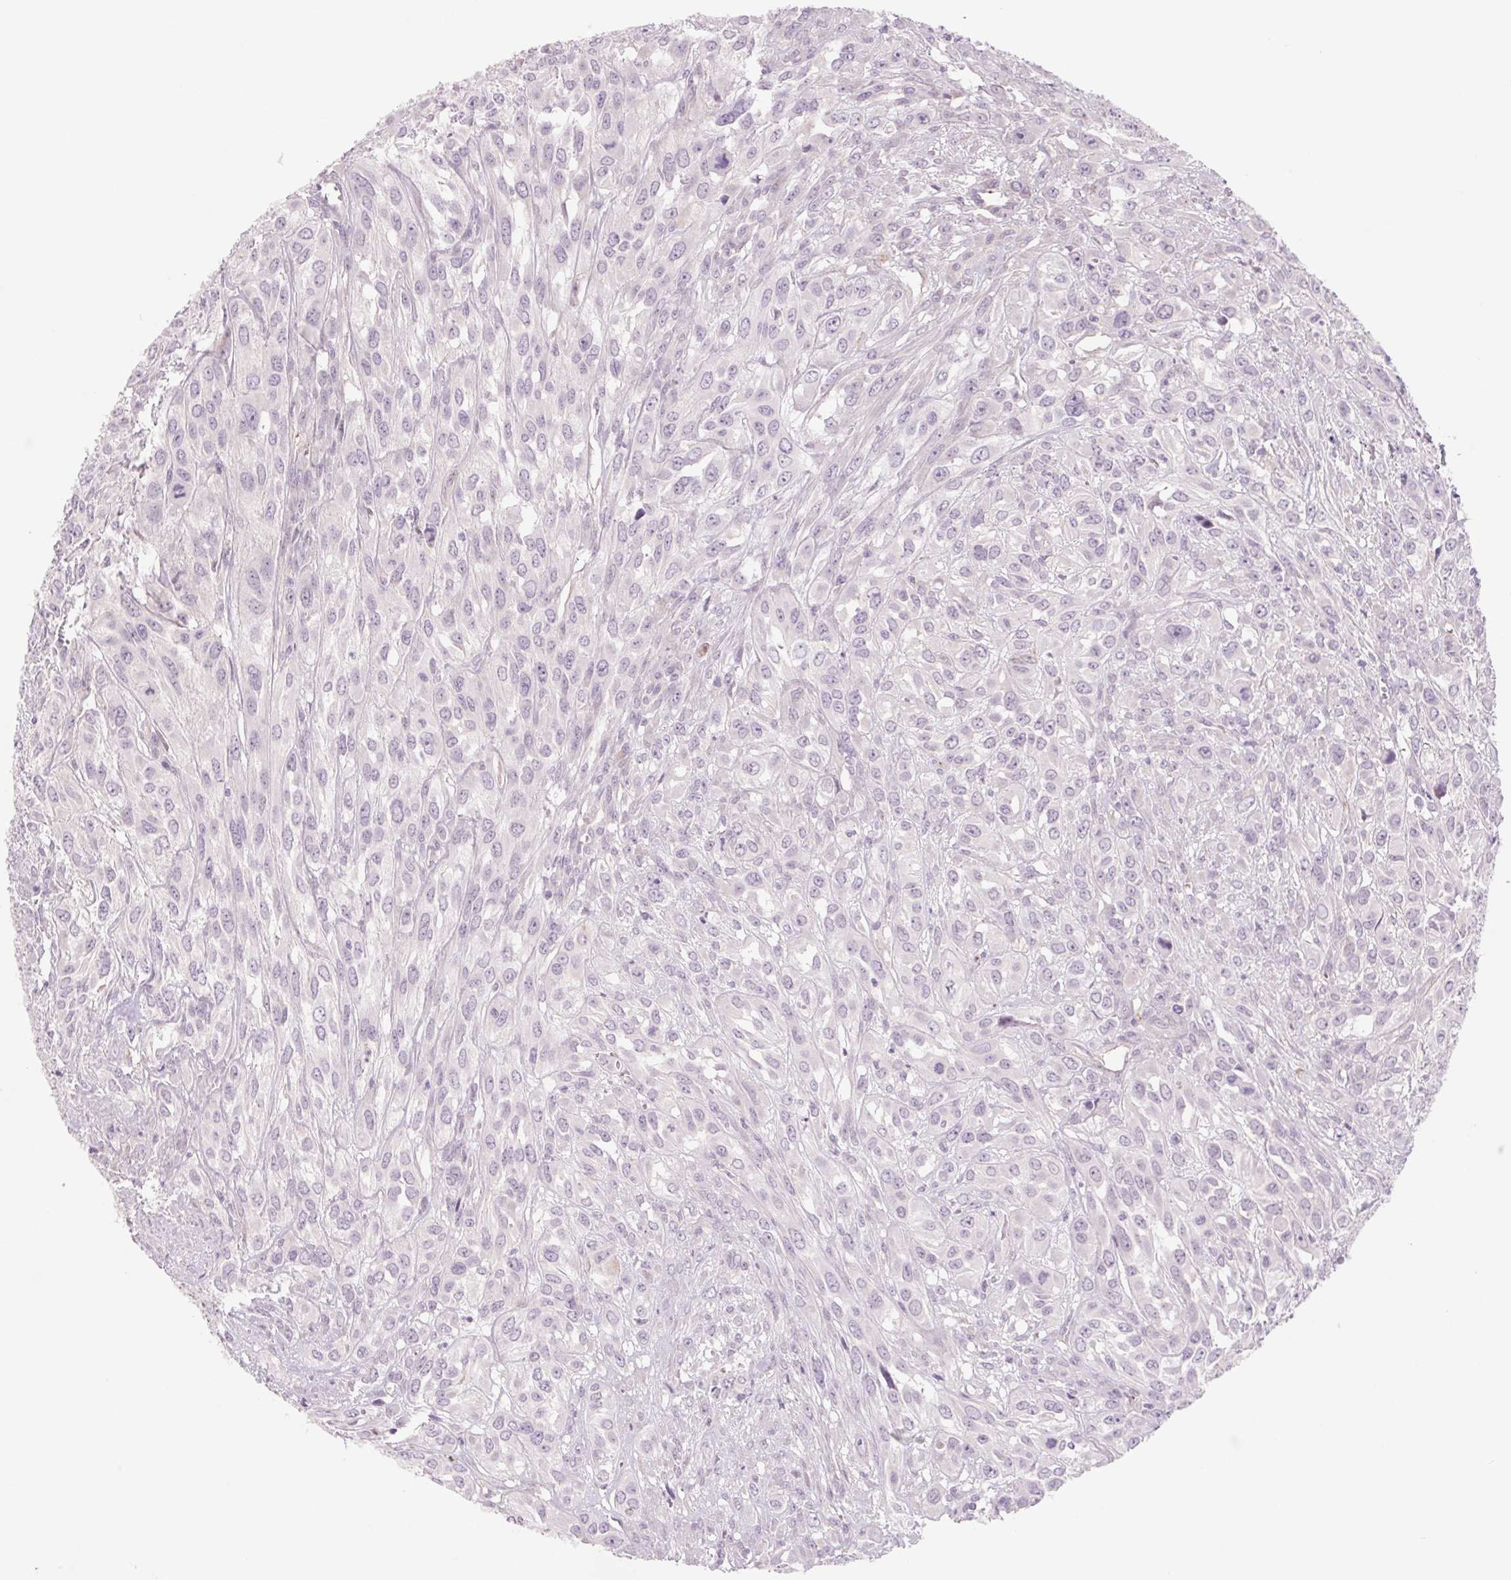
{"staining": {"intensity": "weak", "quantity": "<25%", "location": "cytoplasmic/membranous"}, "tissue": "urothelial cancer", "cell_type": "Tumor cells", "image_type": "cancer", "snomed": [{"axis": "morphology", "description": "Urothelial carcinoma, High grade"}, {"axis": "topography", "description": "Urinary bladder"}], "caption": "Tumor cells are negative for protein expression in human high-grade urothelial carcinoma.", "gene": "MS4A13", "patient": {"sex": "male", "age": 67}}